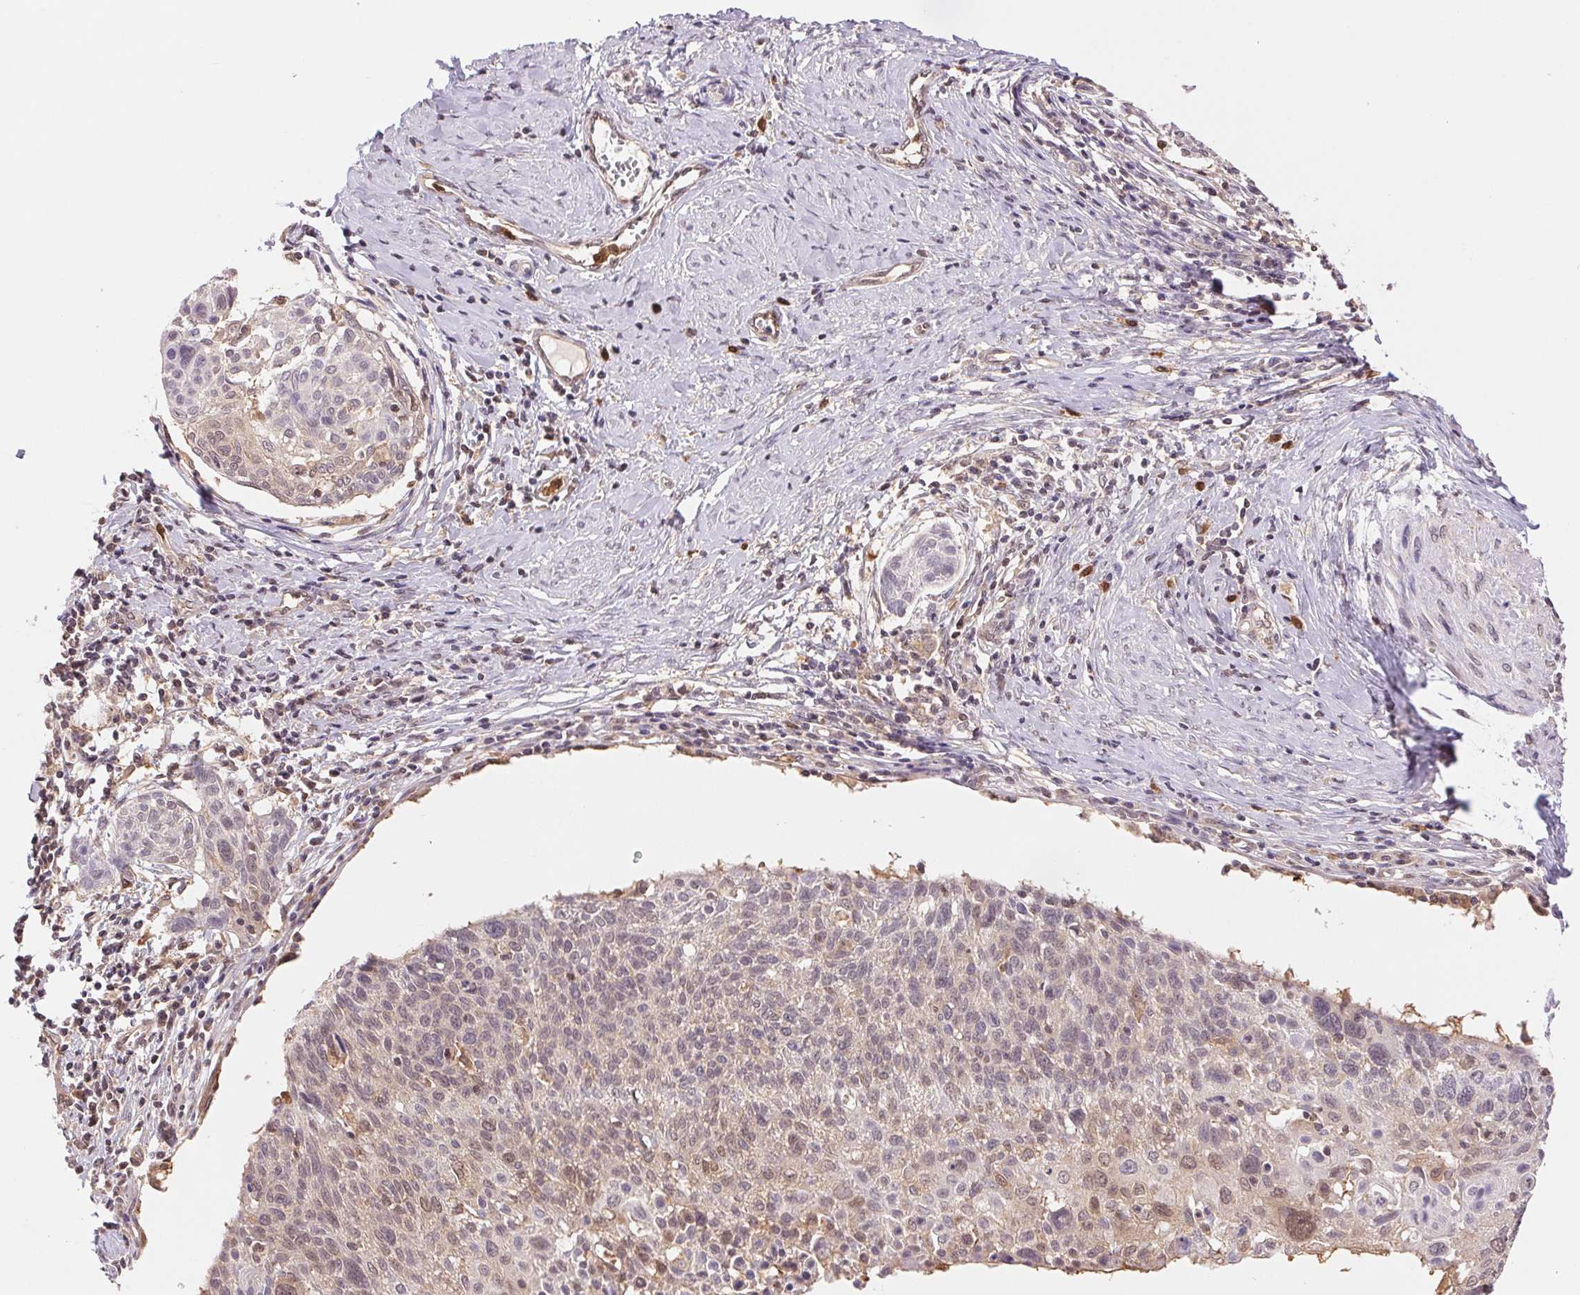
{"staining": {"intensity": "weak", "quantity": "<25%", "location": "cytoplasmic/membranous,nuclear"}, "tissue": "cervical cancer", "cell_type": "Tumor cells", "image_type": "cancer", "snomed": [{"axis": "morphology", "description": "Squamous cell carcinoma, NOS"}, {"axis": "topography", "description": "Cervix"}], "caption": "Cervical cancer (squamous cell carcinoma) was stained to show a protein in brown. There is no significant positivity in tumor cells. (DAB (3,3'-diaminobenzidine) immunohistochemistry (IHC), high magnification).", "gene": "CDC123", "patient": {"sex": "female", "age": 49}}